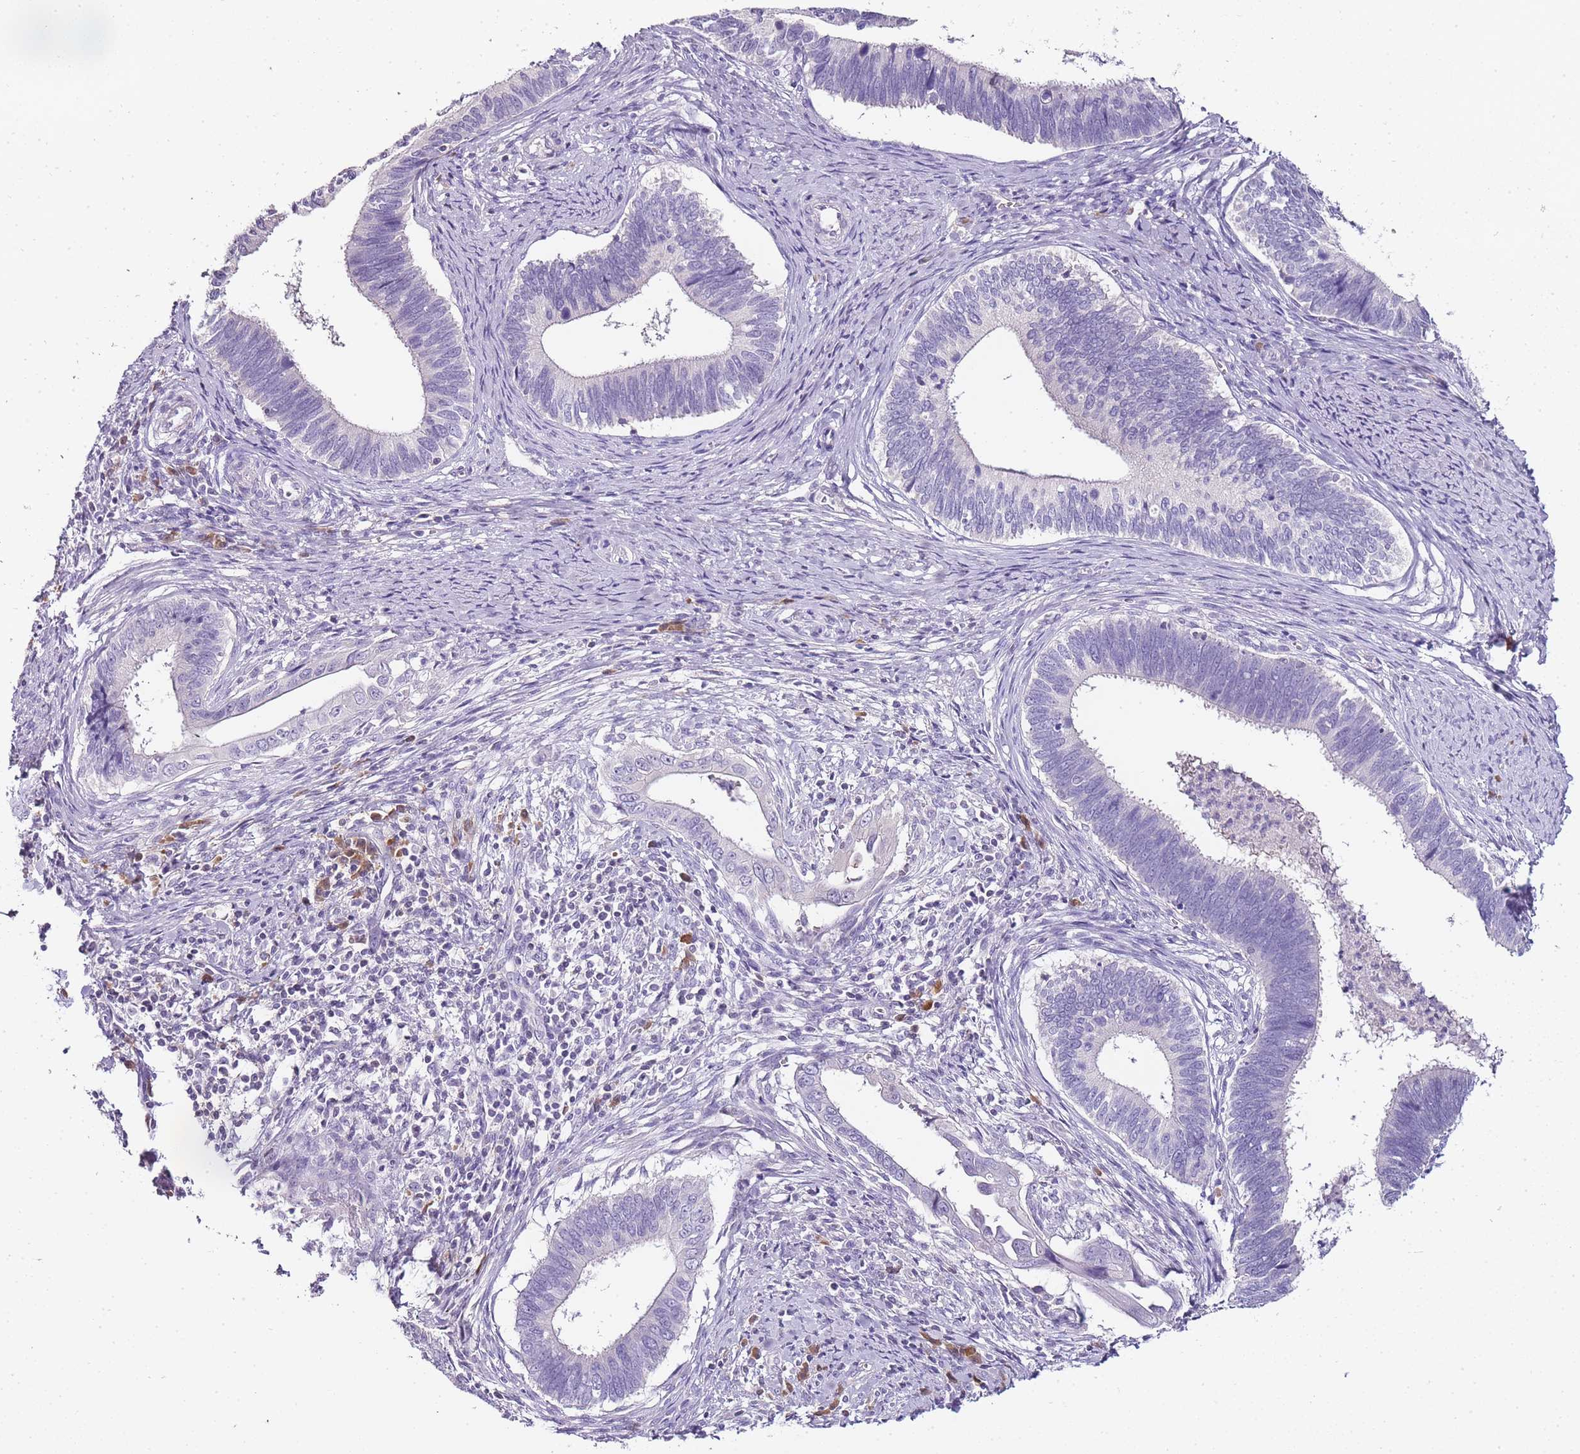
{"staining": {"intensity": "negative", "quantity": "none", "location": "none"}, "tissue": "cervical cancer", "cell_type": "Tumor cells", "image_type": "cancer", "snomed": [{"axis": "morphology", "description": "Adenocarcinoma, NOS"}, {"axis": "topography", "description": "Cervix"}], "caption": "High power microscopy histopathology image of an immunohistochemistry histopathology image of cervical adenocarcinoma, revealing no significant staining in tumor cells.", "gene": "ZBP1", "patient": {"sex": "female", "age": 42}}